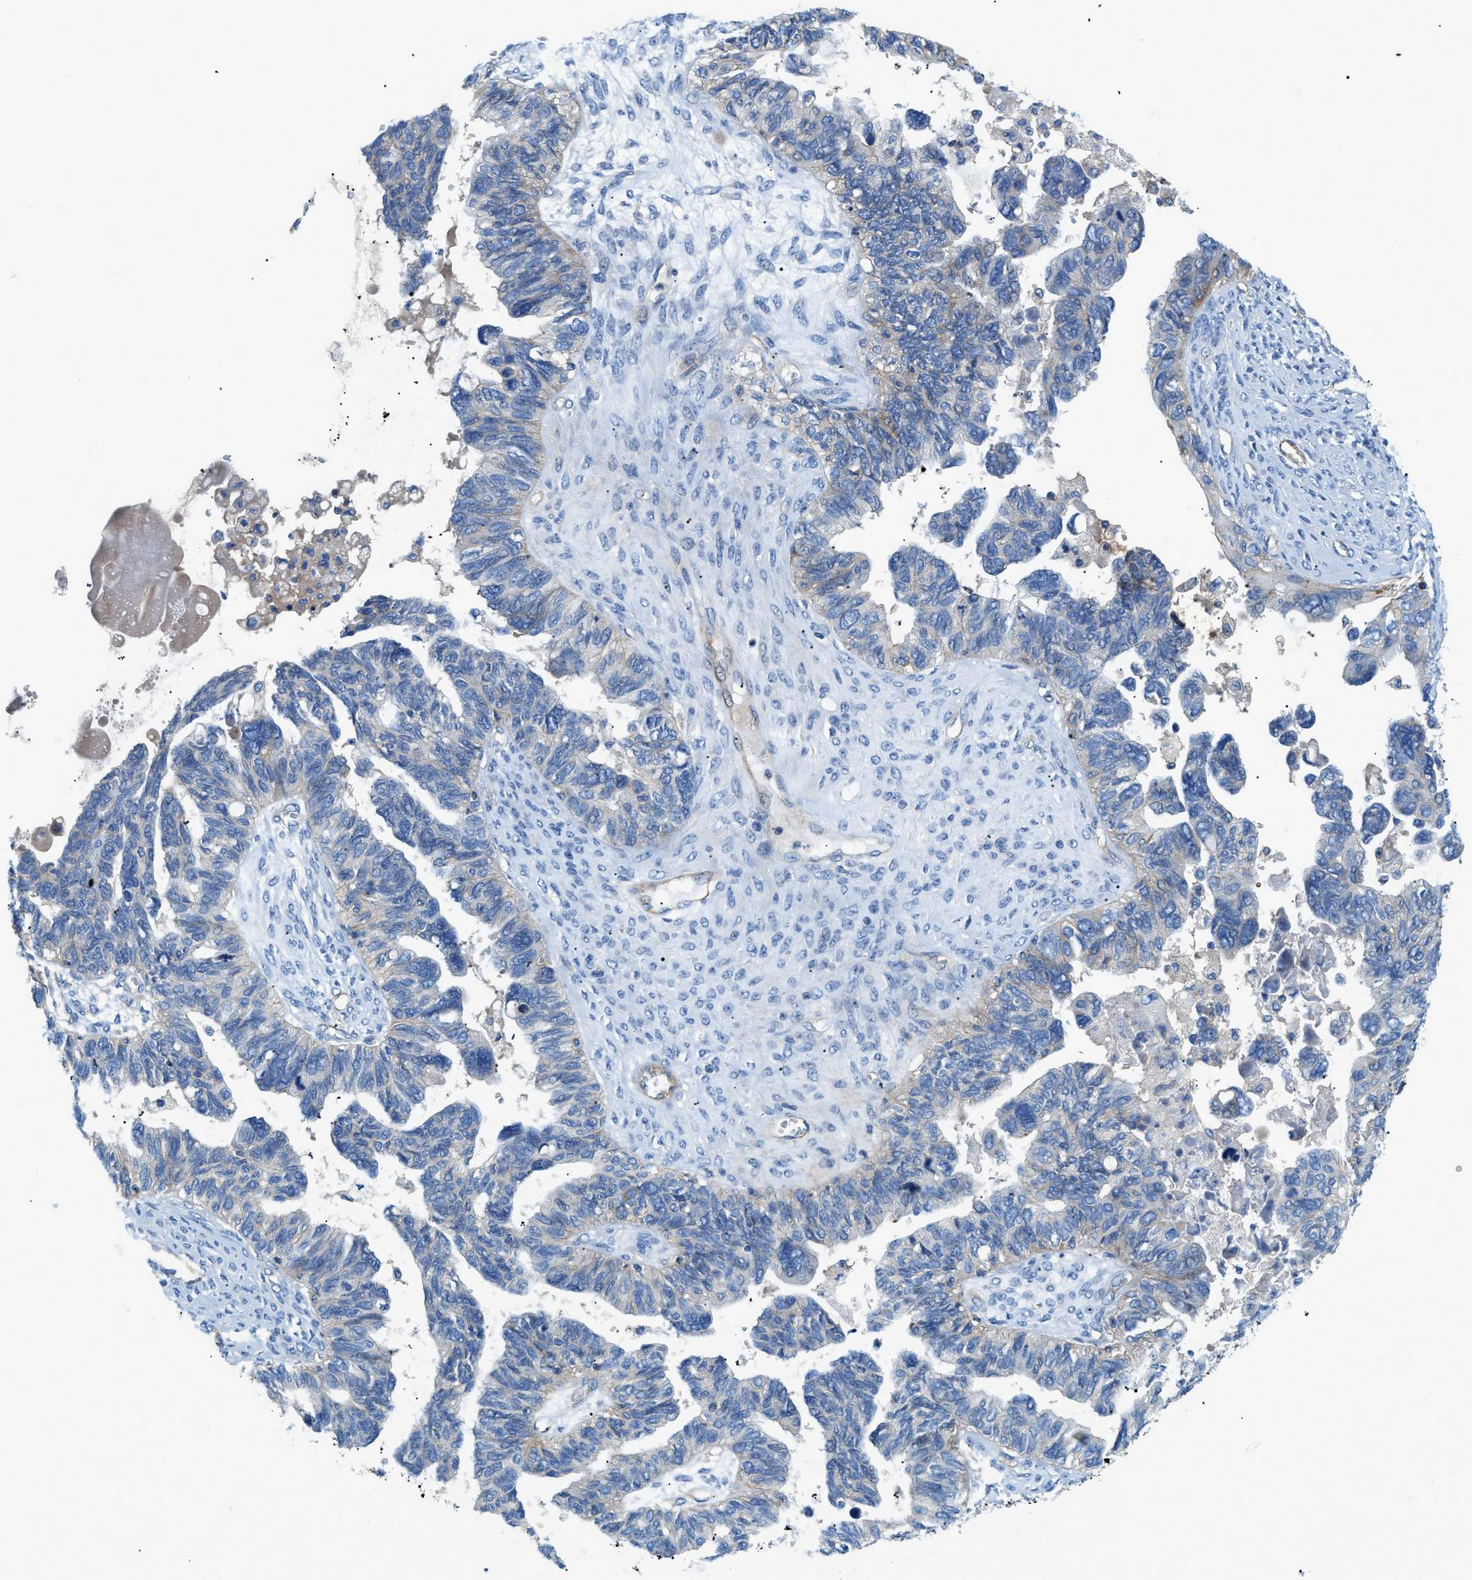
{"staining": {"intensity": "weak", "quantity": "<25%", "location": "cytoplasmic/membranous"}, "tissue": "ovarian cancer", "cell_type": "Tumor cells", "image_type": "cancer", "snomed": [{"axis": "morphology", "description": "Cystadenocarcinoma, serous, NOS"}, {"axis": "topography", "description": "Ovary"}], "caption": "Immunohistochemical staining of ovarian cancer displays no significant positivity in tumor cells. The staining was performed using DAB to visualize the protein expression in brown, while the nuclei were stained in blue with hematoxylin (Magnification: 20x).", "gene": "ORAI1", "patient": {"sex": "female", "age": 79}}